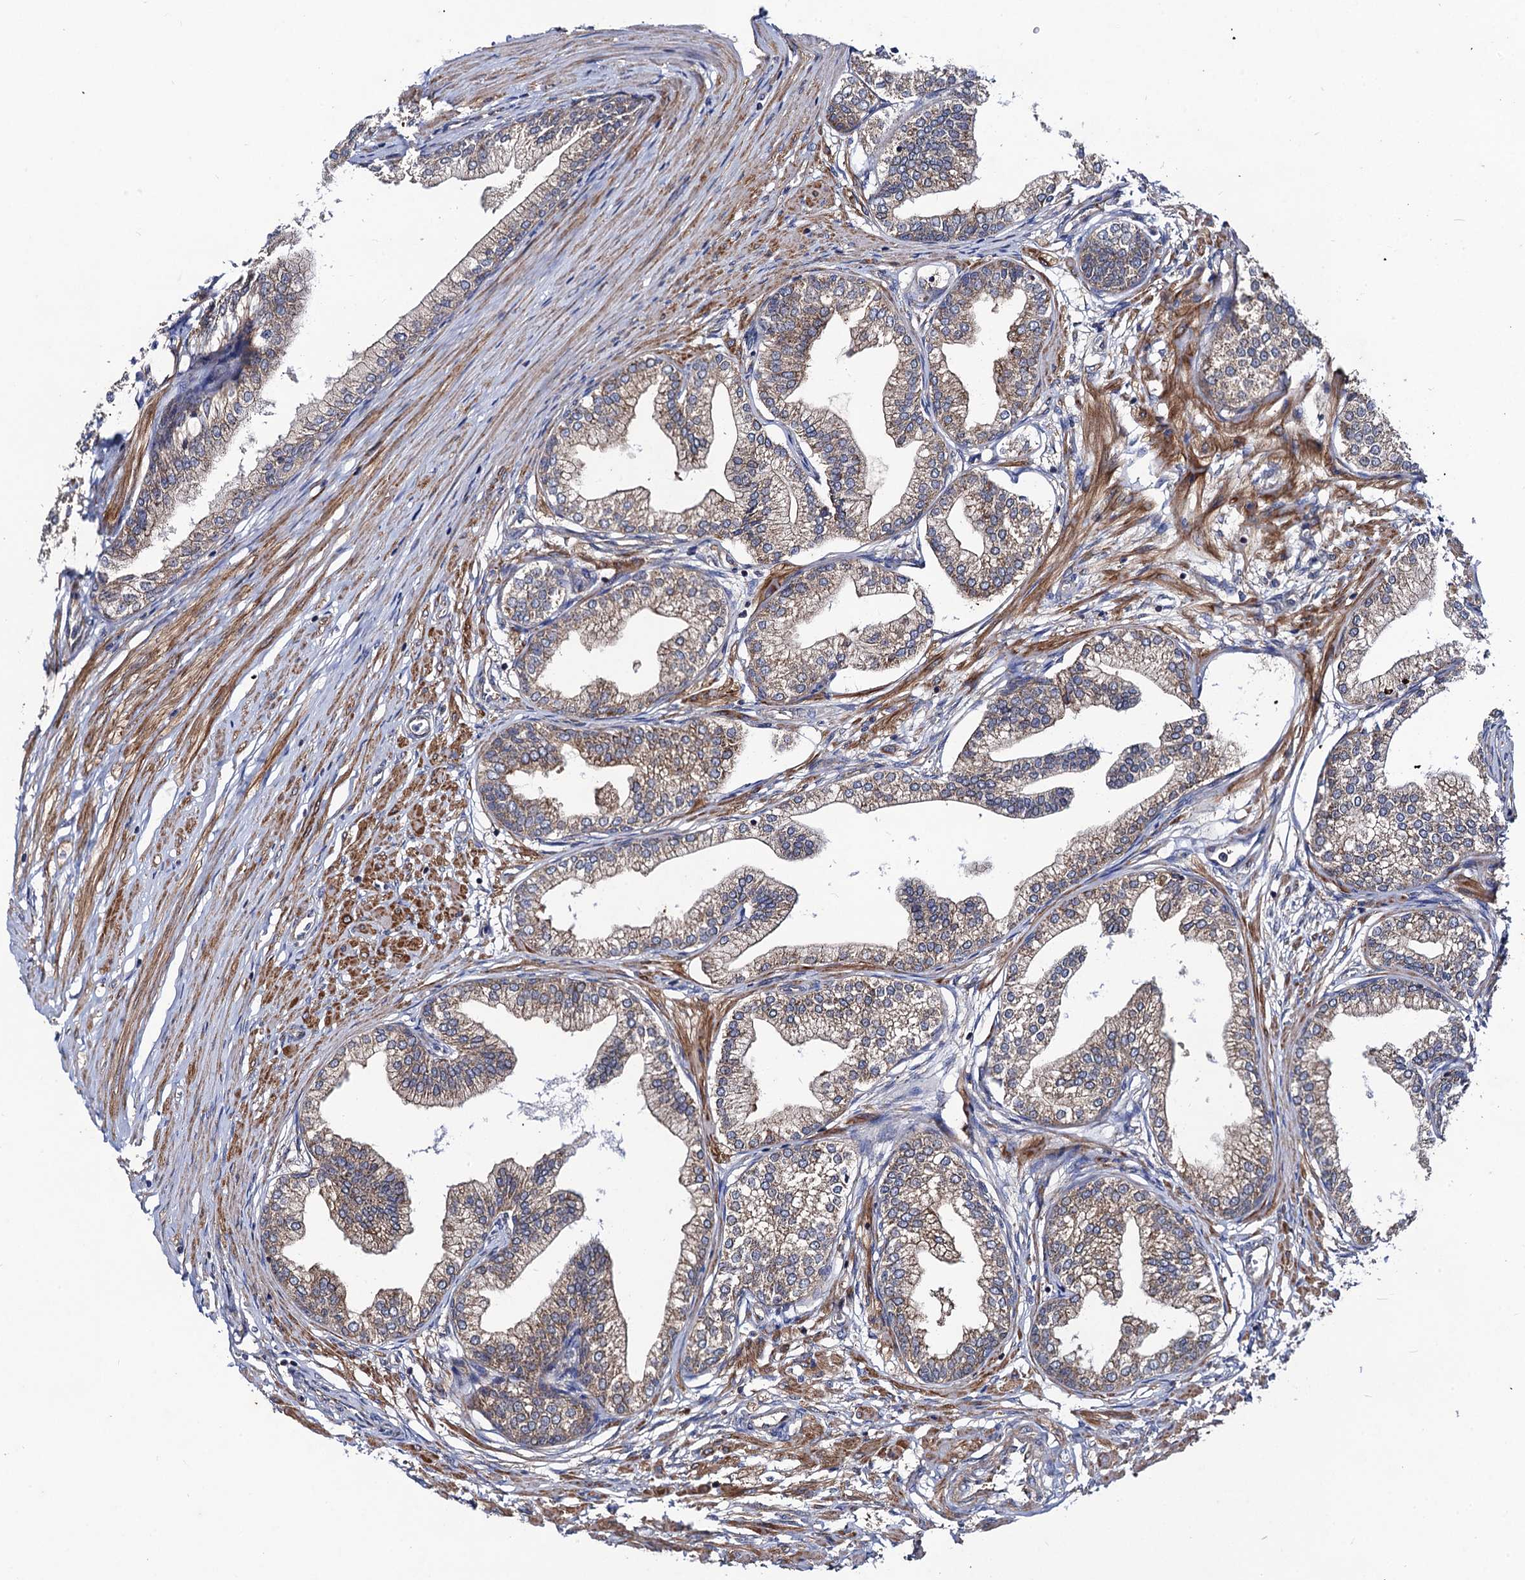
{"staining": {"intensity": "weak", "quantity": ">75%", "location": "cytoplasmic/membranous"}, "tissue": "prostate", "cell_type": "Glandular cells", "image_type": "normal", "snomed": [{"axis": "morphology", "description": "Normal tissue, NOS"}, {"axis": "morphology", "description": "Urothelial carcinoma, Low grade"}, {"axis": "topography", "description": "Urinary bladder"}, {"axis": "topography", "description": "Prostate"}], "caption": "A low amount of weak cytoplasmic/membranous staining is identified in approximately >75% of glandular cells in normal prostate.", "gene": "DYDC1", "patient": {"sex": "male", "age": 60}}